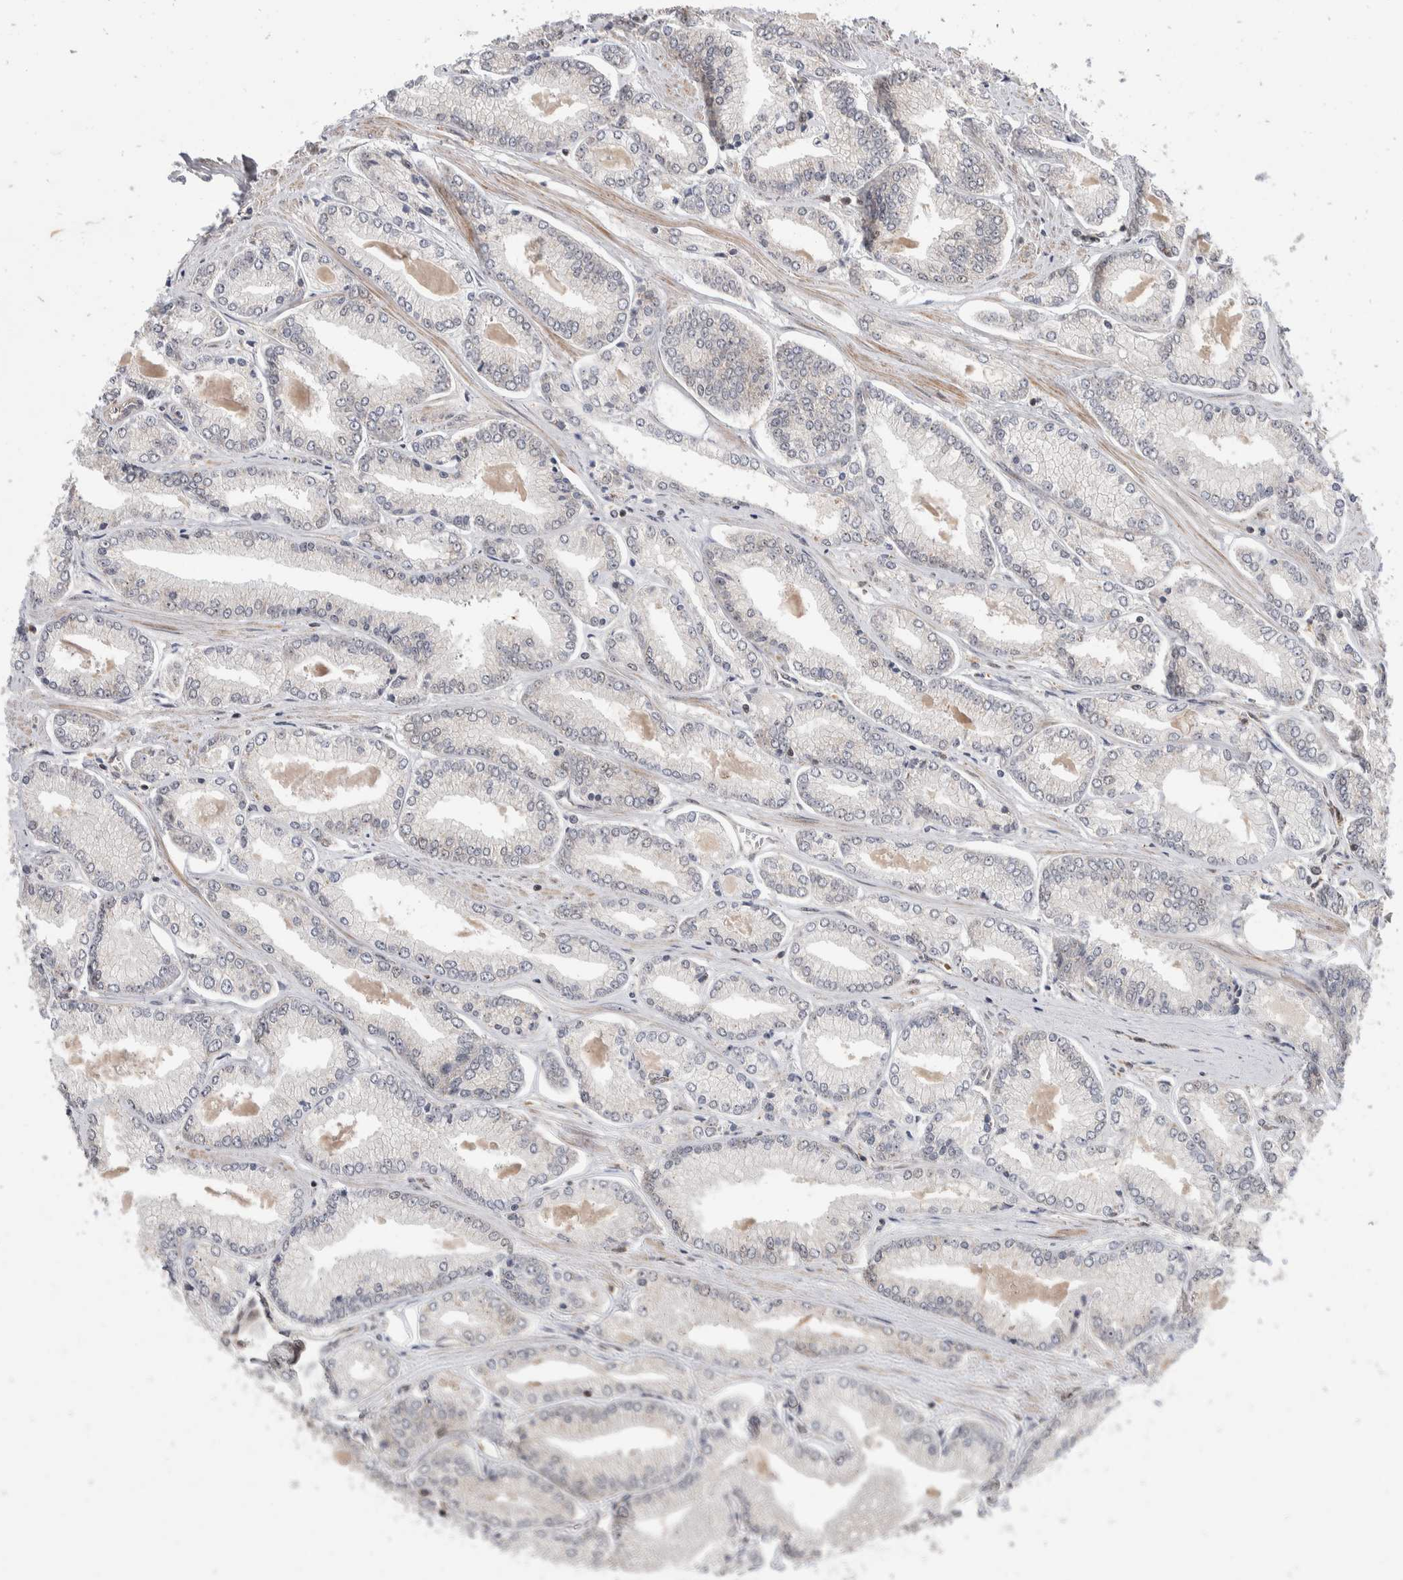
{"staining": {"intensity": "negative", "quantity": "none", "location": "none"}, "tissue": "prostate cancer", "cell_type": "Tumor cells", "image_type": "cancer", "snomed": [{"axis": "morphology", "description": "Adenocarcinoma, Low grade"}, {"axis": "topography", "description": "Prostate"}], "caption": "This is an IHC photomicrograph of human adenocarcinoma (low-grade) (prostate). There is no expression in tumor cells.", "gene": "ABHD11", "patient": {"sex": "male", "age": 52}}